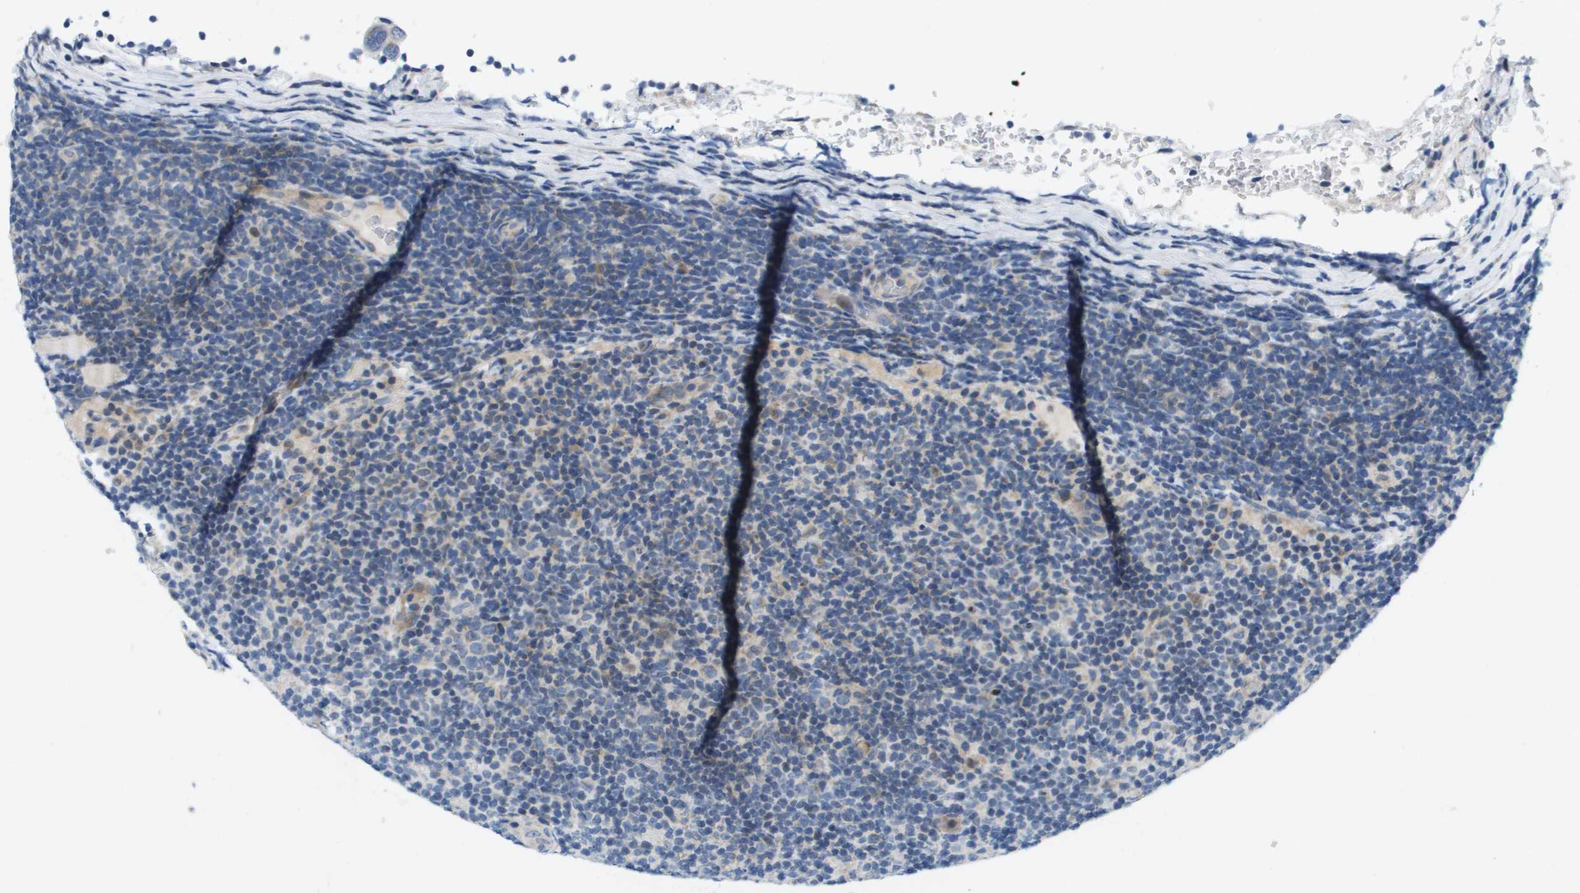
{"staining": {"intensity": "negative", "quantity": "none", "location": "none"}, "tissue": "lymphoma", "cell_type": "Tumor cells", "image_type": "cancer", "snomed": [{"axis": "morphology", "description": "Malignant lymphoma, non-Hodgkin's type, Low grade"}, {"axis": "topography", "description": "Lymph node"}], "caption": "Immunohistochemical staining of human lymphoma displays no significant staining in tumor cells.", "gene": "KRT23", "patient": {"sex": "male", "age": 83}}